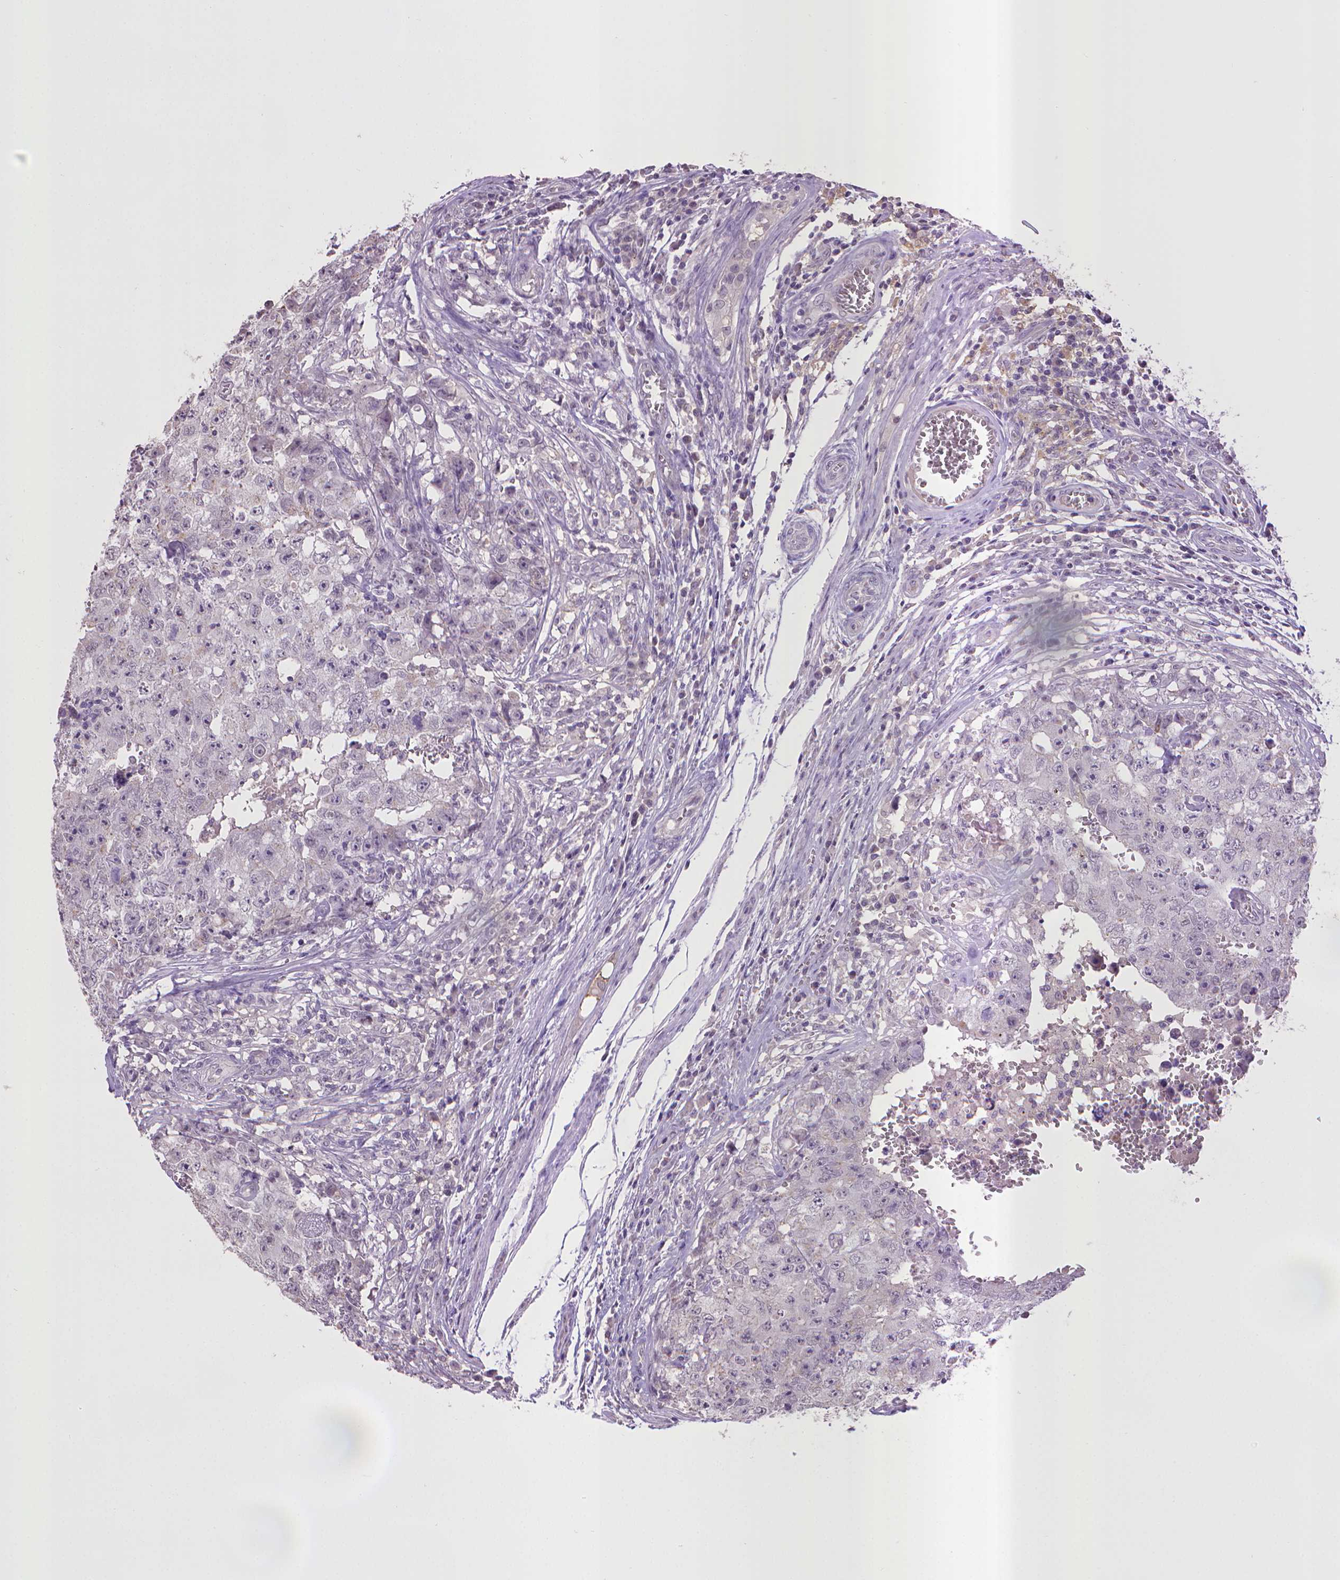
{"staining": {"intensity": "negative", "quantity": "none", "location": "none"}, "tissue": "testis cancer", "cell_type": "Tumor cells", "image_type": "cancer", "snomed": [{"axis": "morphology", "description": "Carcinoma, Embryonal, NOS"}, {"axis": "topography", "description": "Testis"}], "caption": "Immunohistochemistry histopathology image of neoplastic tissue: testis cancer (embryonal carcinoma) stained with DAB (3,3'-diaminobenzidine) exhibits no significant protein staining in tumor cells.", "gene": "CPM", "patient": {"sex": "male", "age": 36}}